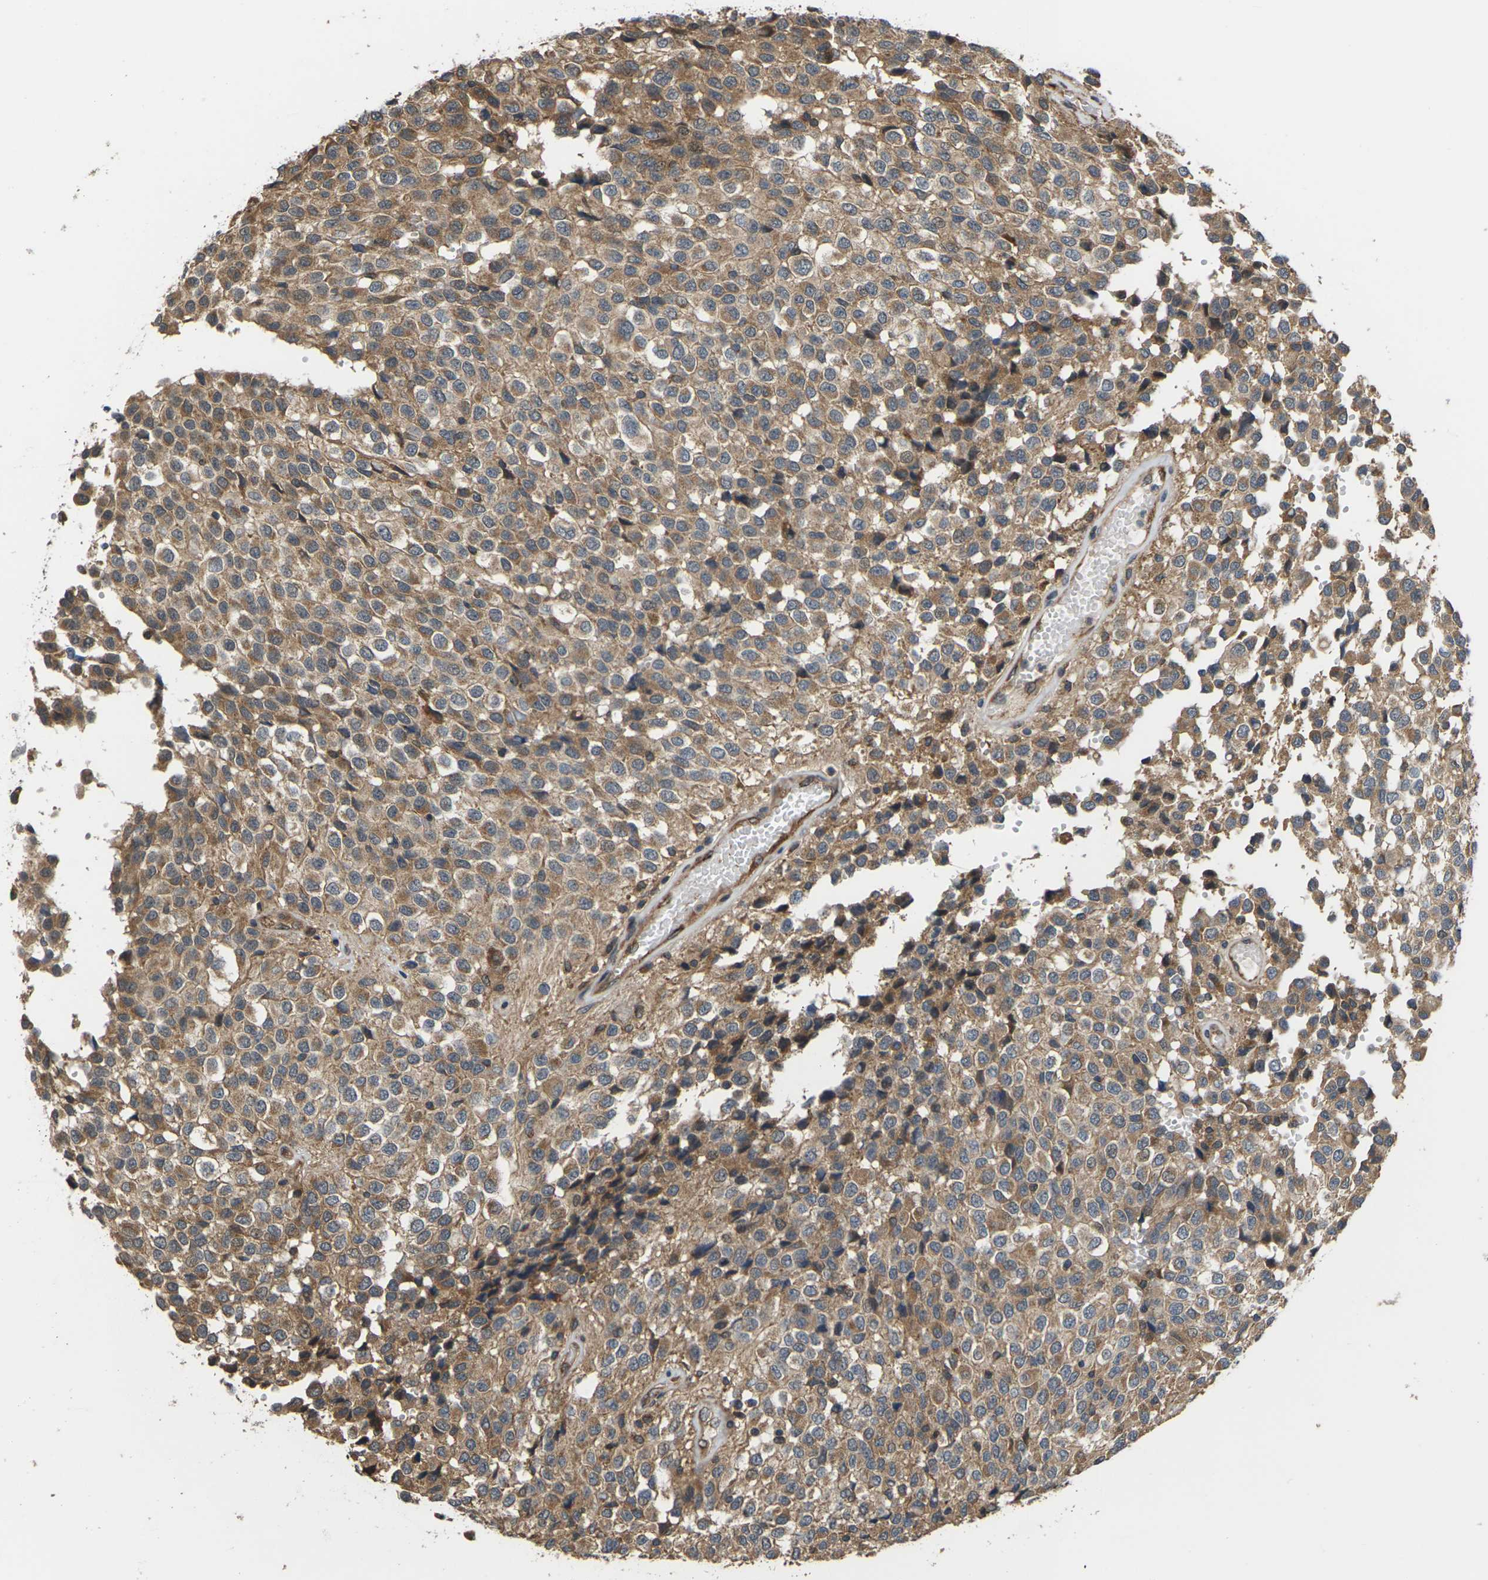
{"staining": {"intensity": "moderate", "quantity": ">75%", "location": "cytoplasmic/membranous"}, "tissue": "glioma", "cell_type": "Tumor cells", "image_type": "cancer", "snomed": [{"axis": "morphology", "description": "Glioma, malignant, High grade"}, {"axis": "topography", "description": "Brain"}], "caption": "A brown stain labels moderate cytoplasmic/membranous expression of a protein in human malignant glioma (high-grade) tumor cells. Immunohistochemistry (ihc) stains the protein of interest in brown and the nuclei are stained blue.", "gene": "NRAS", "patient": {"sex": "male", "age": 32}}